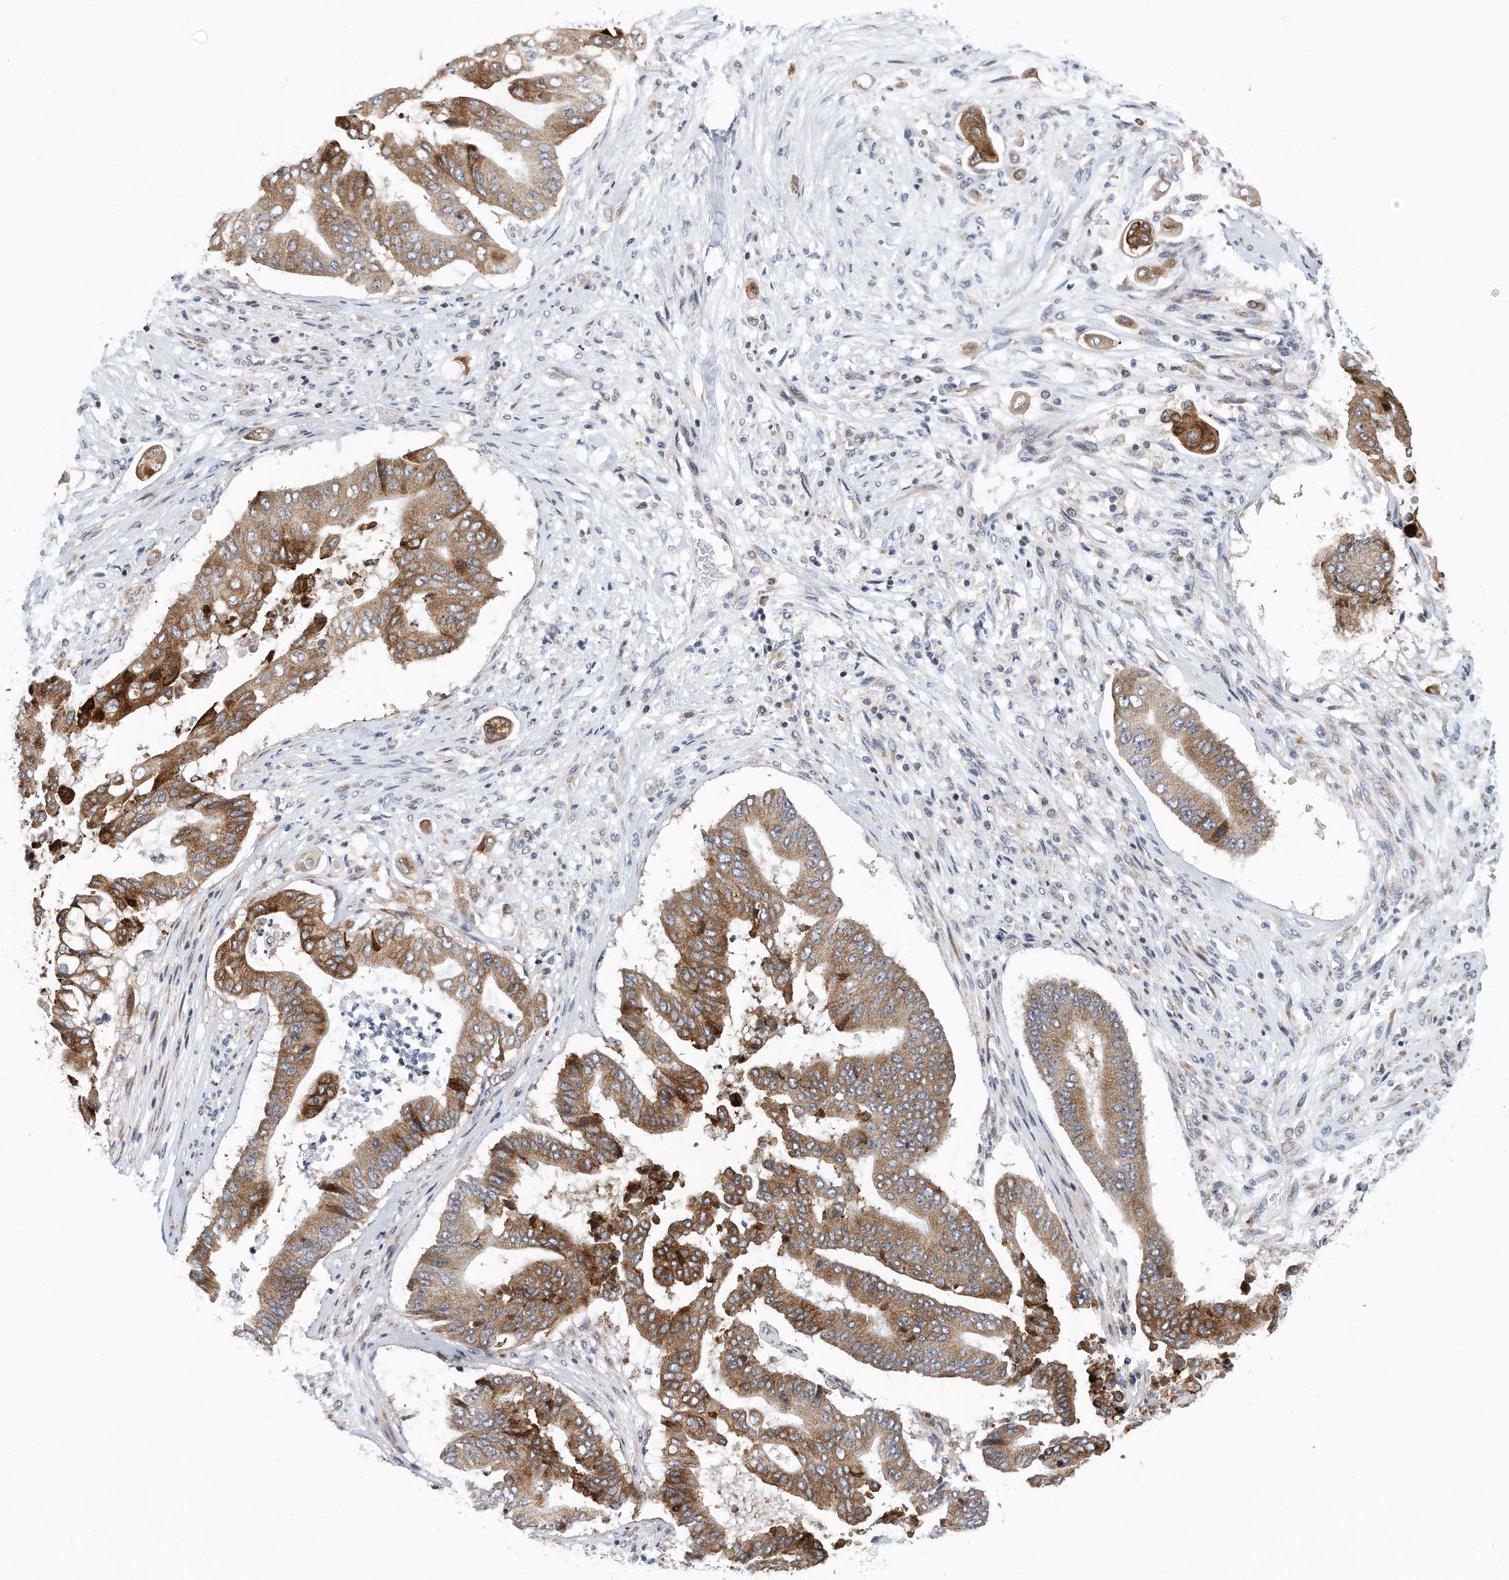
{"staining": {"intensity": "moderate", "quantity": ">75%", "location": "cytoplasmic/membranous"}, "tissue": "pancreatic cancer", "cell_type": "Tumor cells", "image_type": "cancer", "snomed": [{"axis": "morphology", "description": "Adenocarcinoma, NOS"}, {"axis": "topography", "description": "Pancreas"}], "caption": "IHC histopathology image of adenocarcinoma (pancreatic) stained for a protein (brown), which reveals medium levels of moderate cytoplasmic/membranous staining in about >75% of tumor cells.", "gene": "VLDLR", "patient": {"sex": "female", "age": 77}}